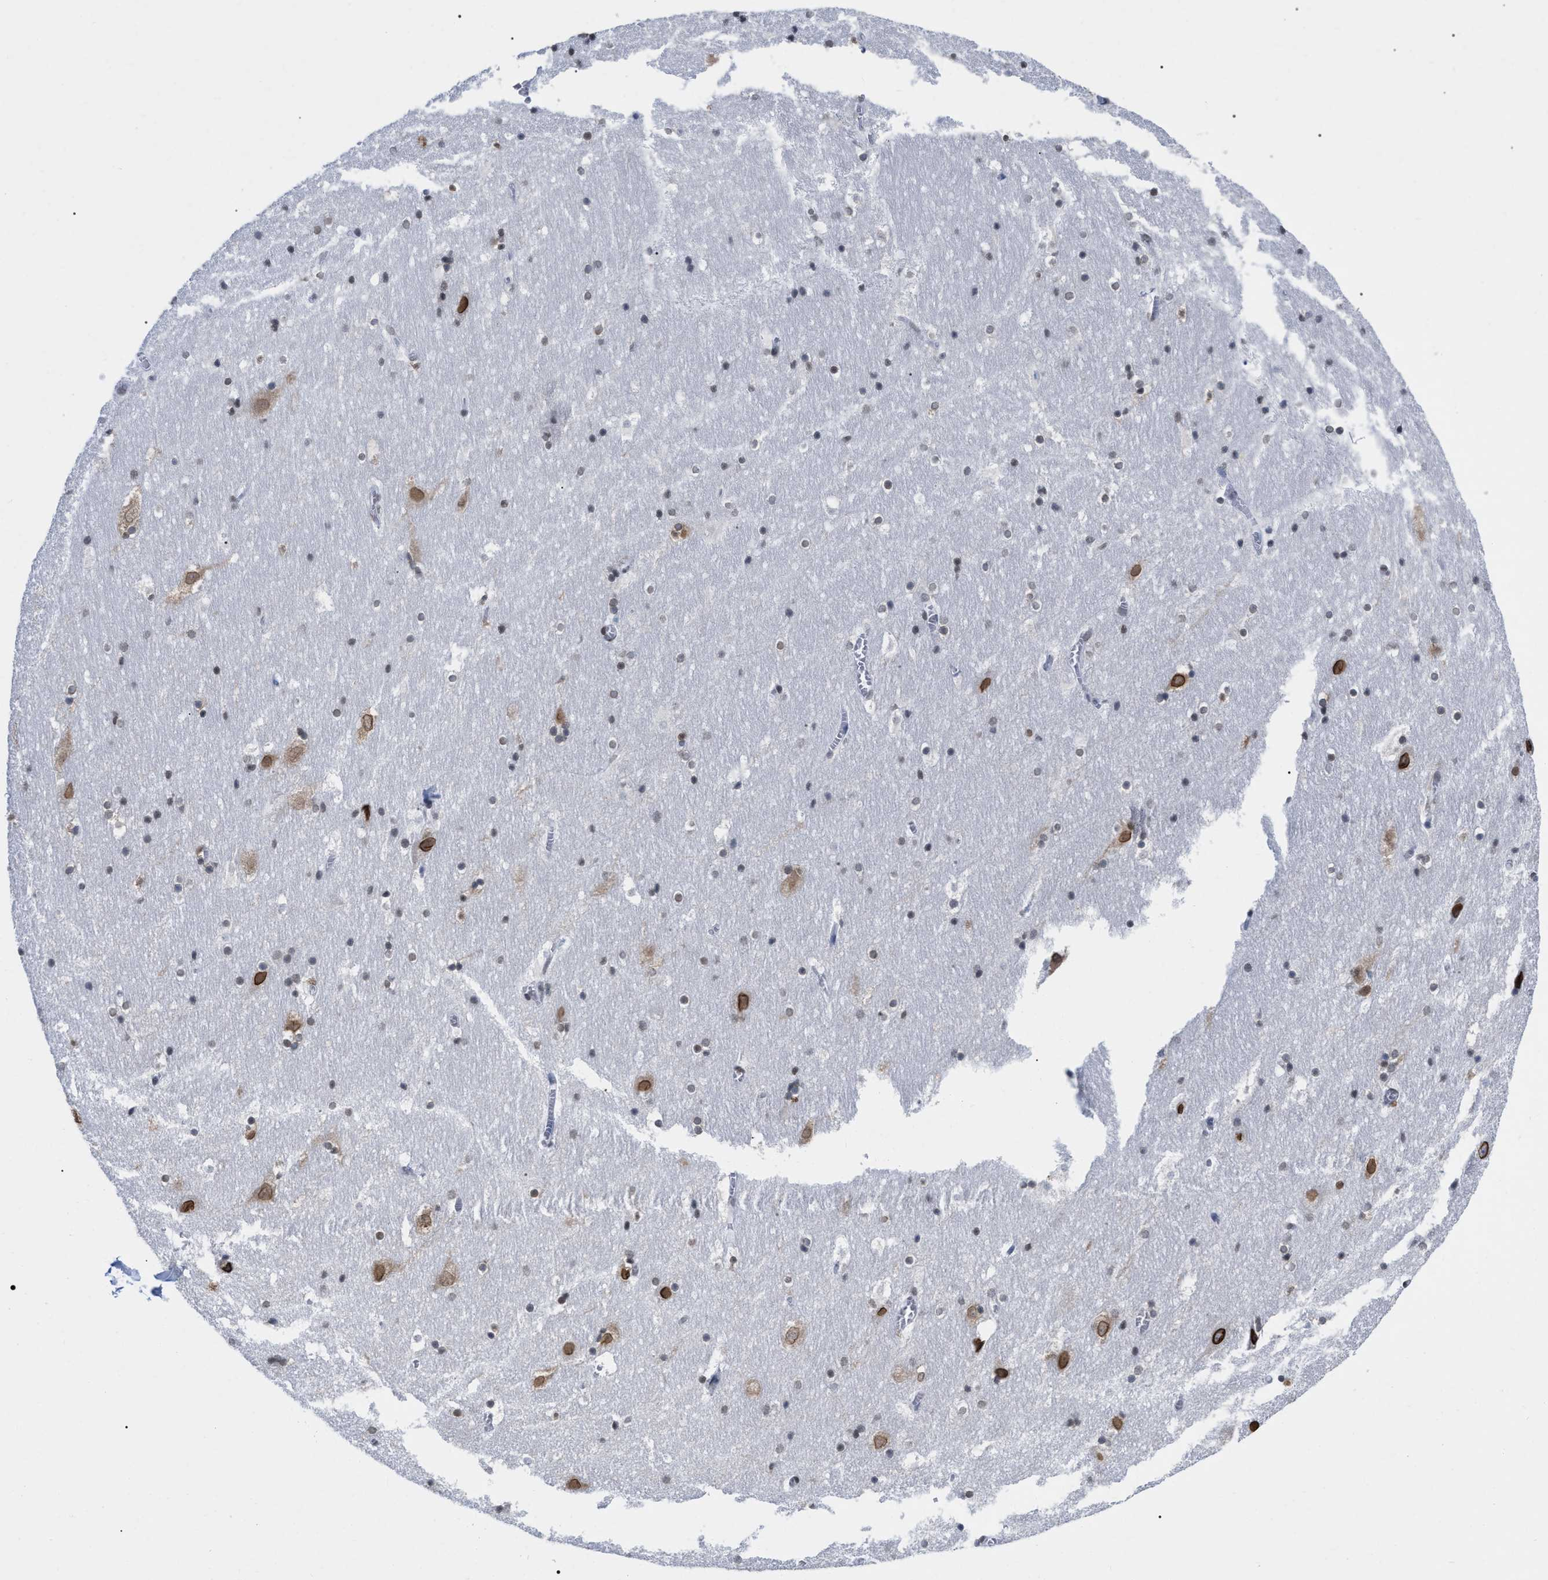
{"staining": {"intensity": "weak", "quantity": "<25%", "location": "cytoplasmic/membranous,nuclear"}, "tissue": "hippocampus", "cell_type": "Glial cells", "image_type": "normal", "snomed": [{"axis": "morphology", "description": "Normal tissue, NOS"}, {"axis": "topography", "description": "Hippocampus"}], "caption": "Immunohistochemistry of normal human hippocampus displays no positivity in glial cells. (DAB immunohistochemistry (IHC) with hematoxylin counter stain).", "gene": "TPR", "patient": {"sex": "male", "age": 45}}